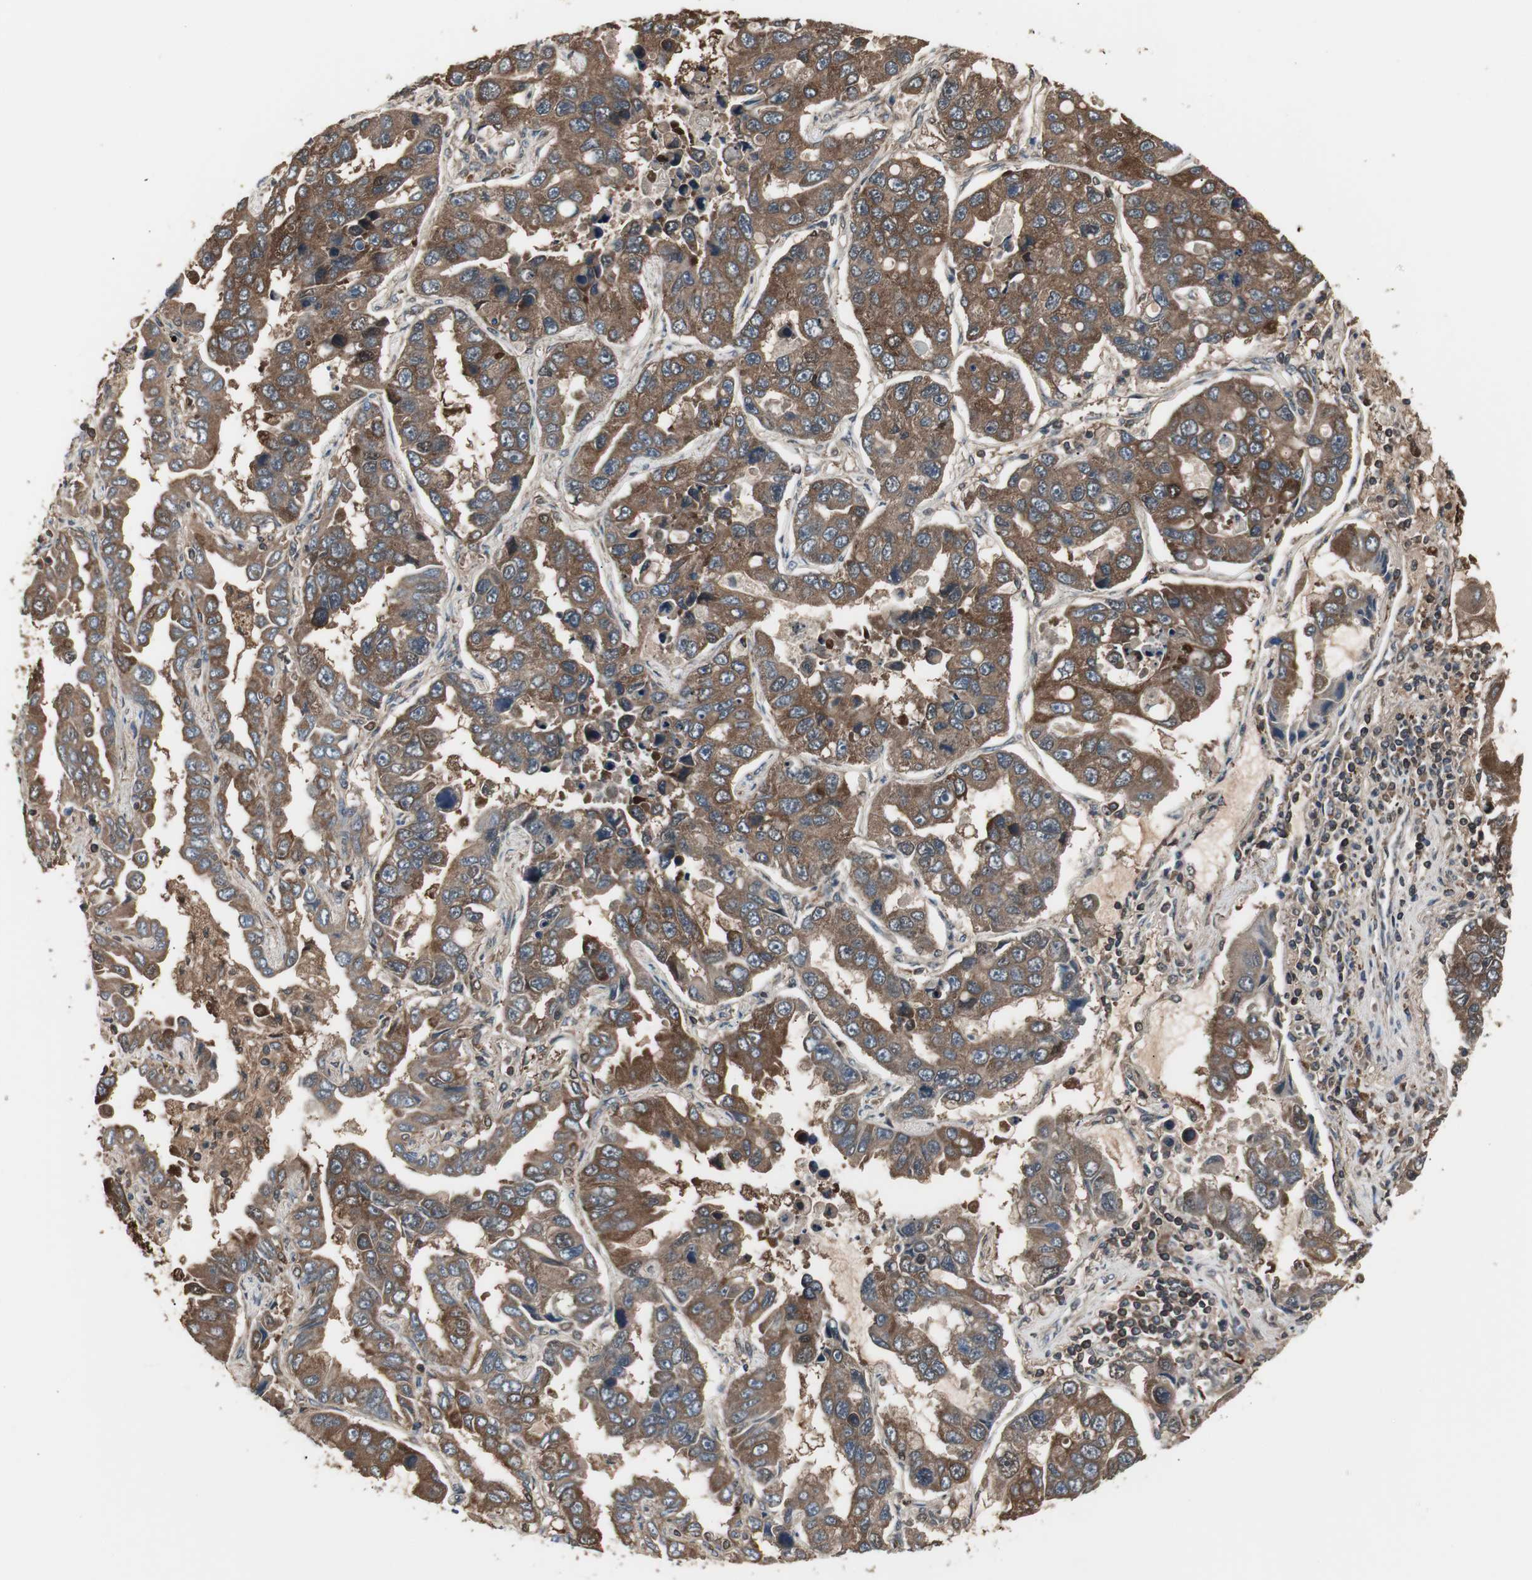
{"staining": {"intensity": "moderate", "quantity": ">75%", "location": "cytoplasmic/membranous"}, "tissue": "lung cancer", "cell_type": "Tumor cells", "image_type": "cancer", "snomed": [{"axis": "morphology", "description": "Adenocarcinoma, NOS"}, {"axis": "topography", "description": "Lung"}], "caption": "Human adenocarcinoma (lung) stained with a protein marker displays moderate staining in tumor cells.", "gene": "CAPNS1", "patient": {"sex": "male", "age": 64}}